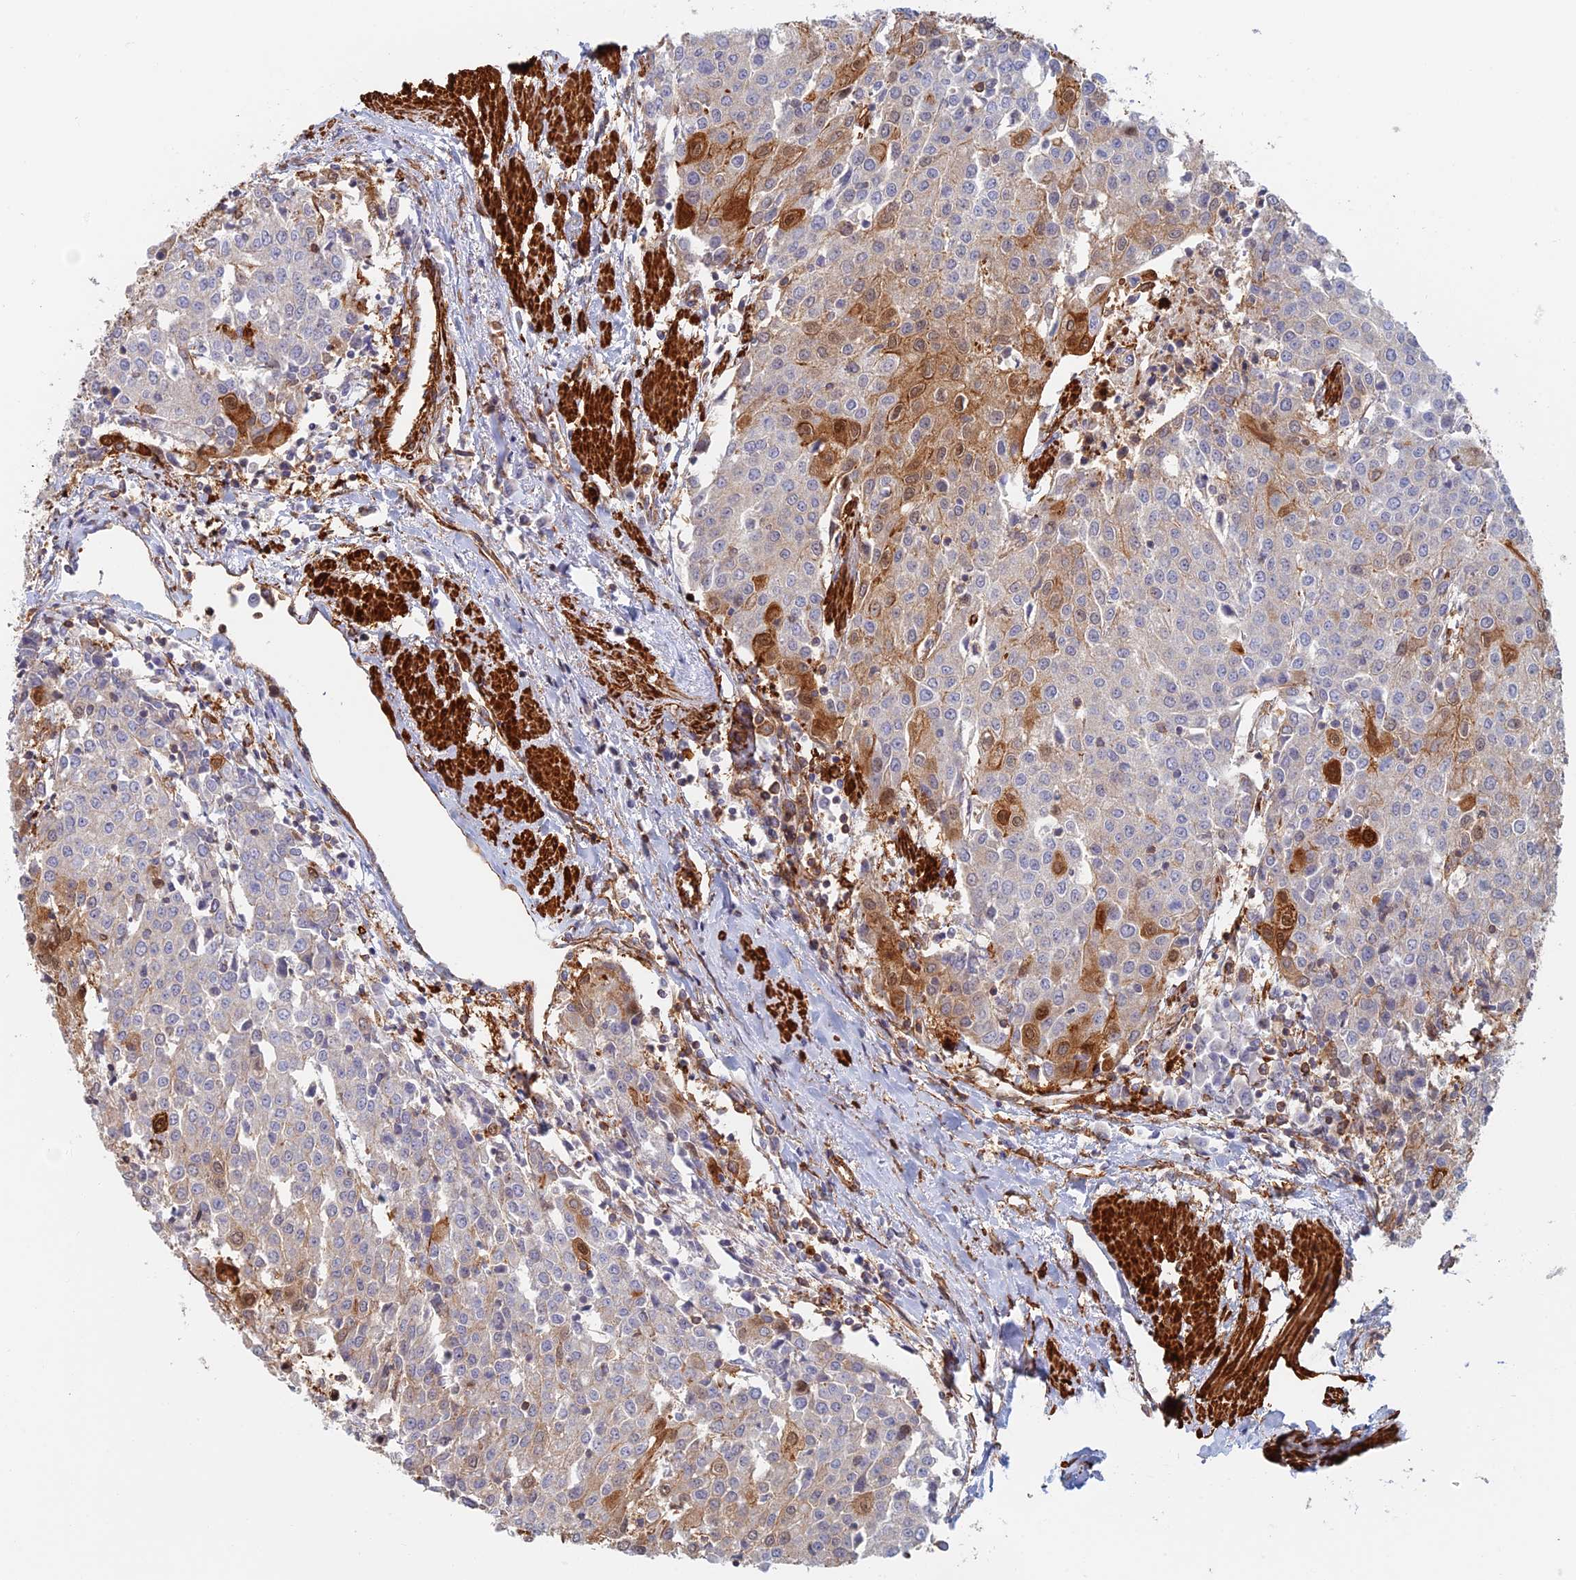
{"staining": {"intensity": "moderate", "quantity": "<25%", "location": "cytoplasmic/membranous,nuclear"}, "tissue": "urothelial cancer", "cell_type": "Tumor cells", "image_type": "cancer", "snomed": [{"axis": "morphology", "description": "Urothelial carcinoma, High grade"}, {"axis": "topography", "description": "Urinary bladder"}], "caption": "Protein staining by IHC demonstrates moderate cytoplasmic/membranous and nuclear positivity in about <25% of tumor cells in high-grade urothelial carcinoma.", "gene": "PAK4", "patient": {"sex": "female", "age": 85}}